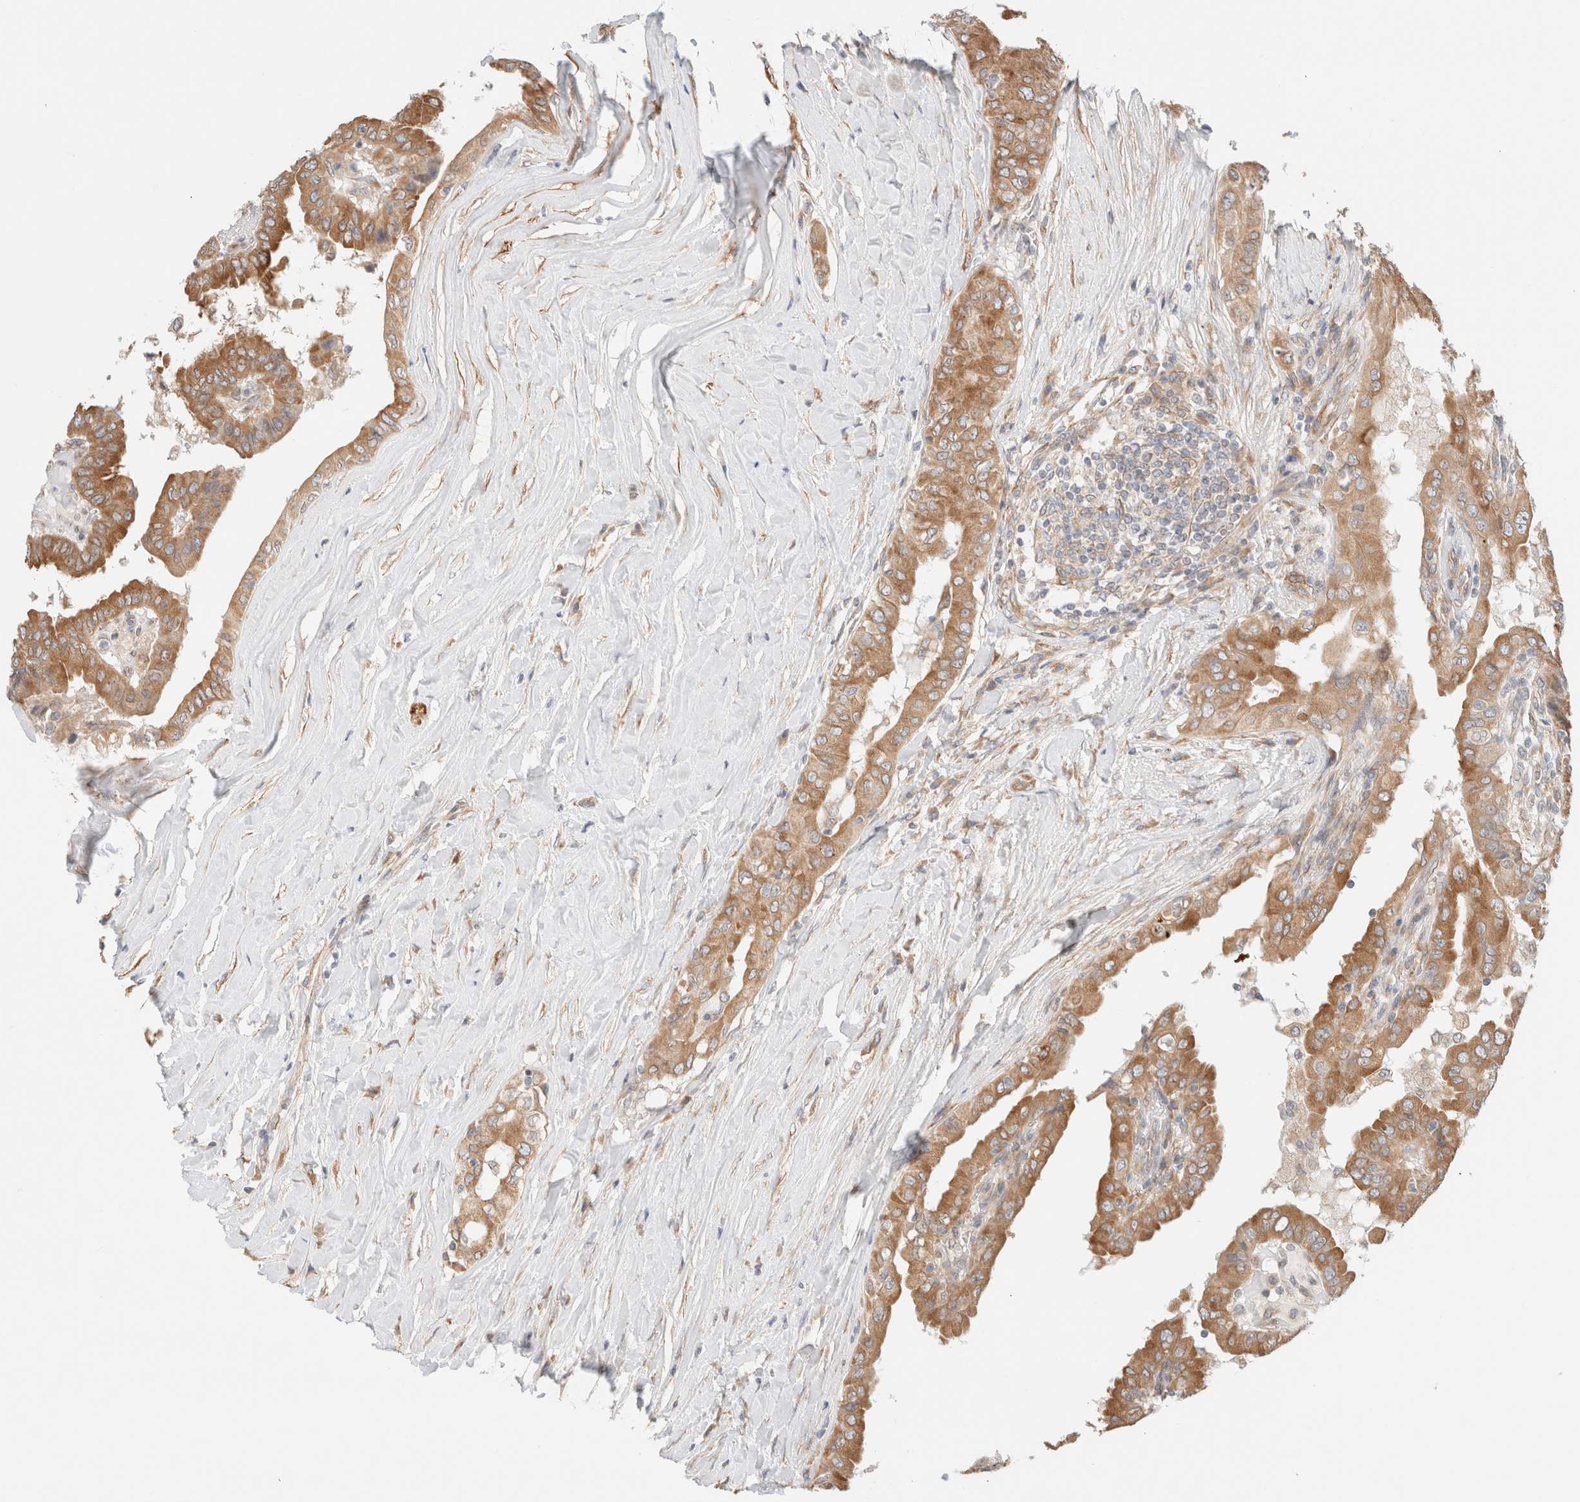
{"staining": {"intensity": "moderate", "quantity": ">75%", "location": "cytoplasmic/membranous"}, "tissue": "thyroid cancer", "cell_type": "Tumor cells", "image_type": "cancer", "snomed": [{"axis": "morphology", "description": "Papillary adenocarcinoma, NOS"}, {"axis": "topography", "description": "Thyroid gland"}], "caption": "IHC photomicrograph of thyroid papillary adenocarcinoma stained for a protein (brown), which displays medium levels of moderate cytoplasmic/membranous expression in about >75% of tumor cells.", "gene": "RRP15", "patient": {"sex": "male", "age": 33}}